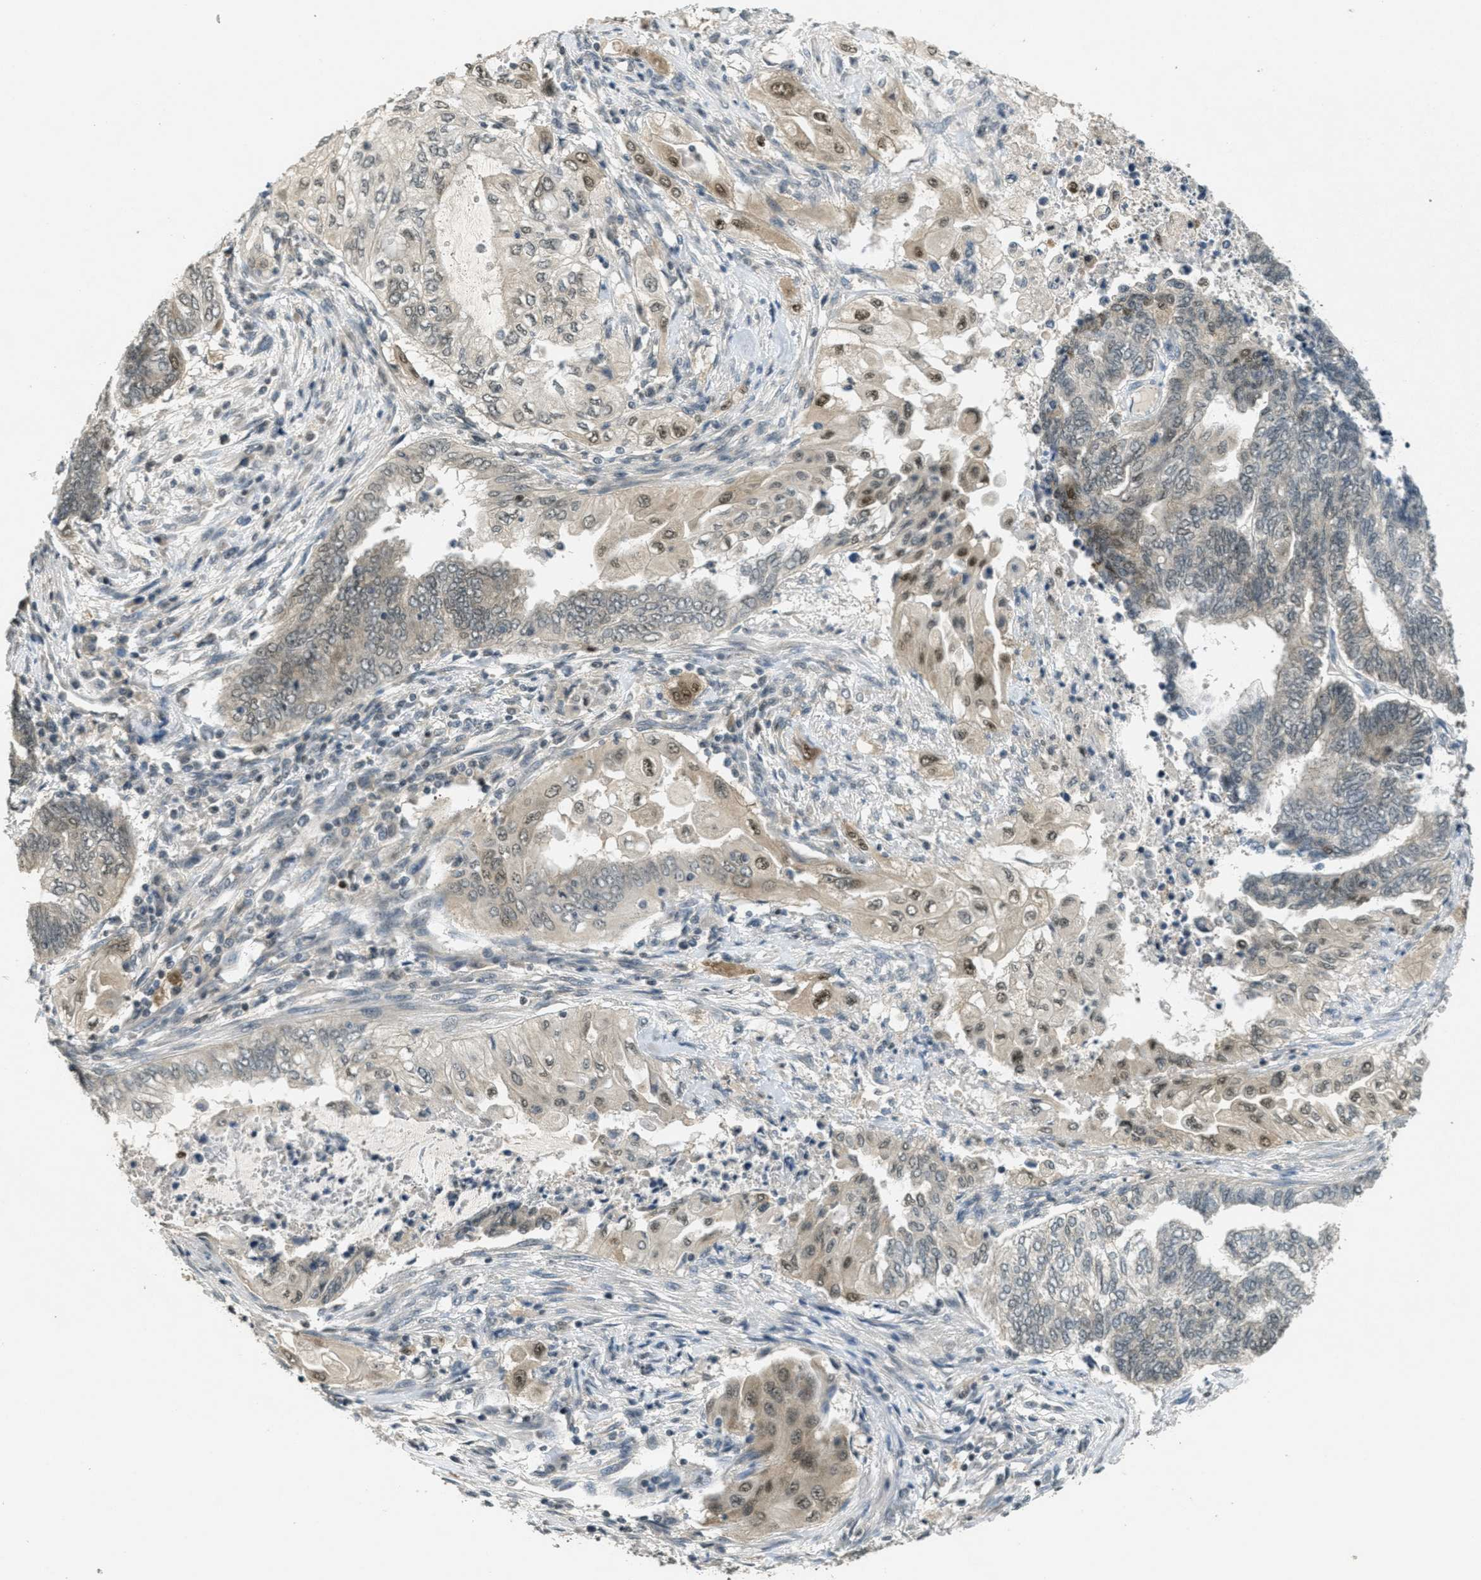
{"staining": {"intensity": "moderate", "quantity": "<25%", "location": "cytoplasmic/membranous,nuclear"}, "tissue": "endometrial cancer", "cell_type": "Tumor cells", "image_type": "cancer", "snomed": [{"axis": "morphology", "description": "Adenocarcinoma, NOS"}, {"axis": "topography", "description": "Uterus"}, {"axis": "topography", "description": "Endometrium"}], "caption": "Approximately <25% of tumor cells in human endometrial adenocarcinoma demonstrate moderate cytoplasmic/membranous and nuclear protein staining as visualized by brown immunohistochemical staining.", "gene": "DNAJB1", "patient": {"sex": "female", "age": 70}}